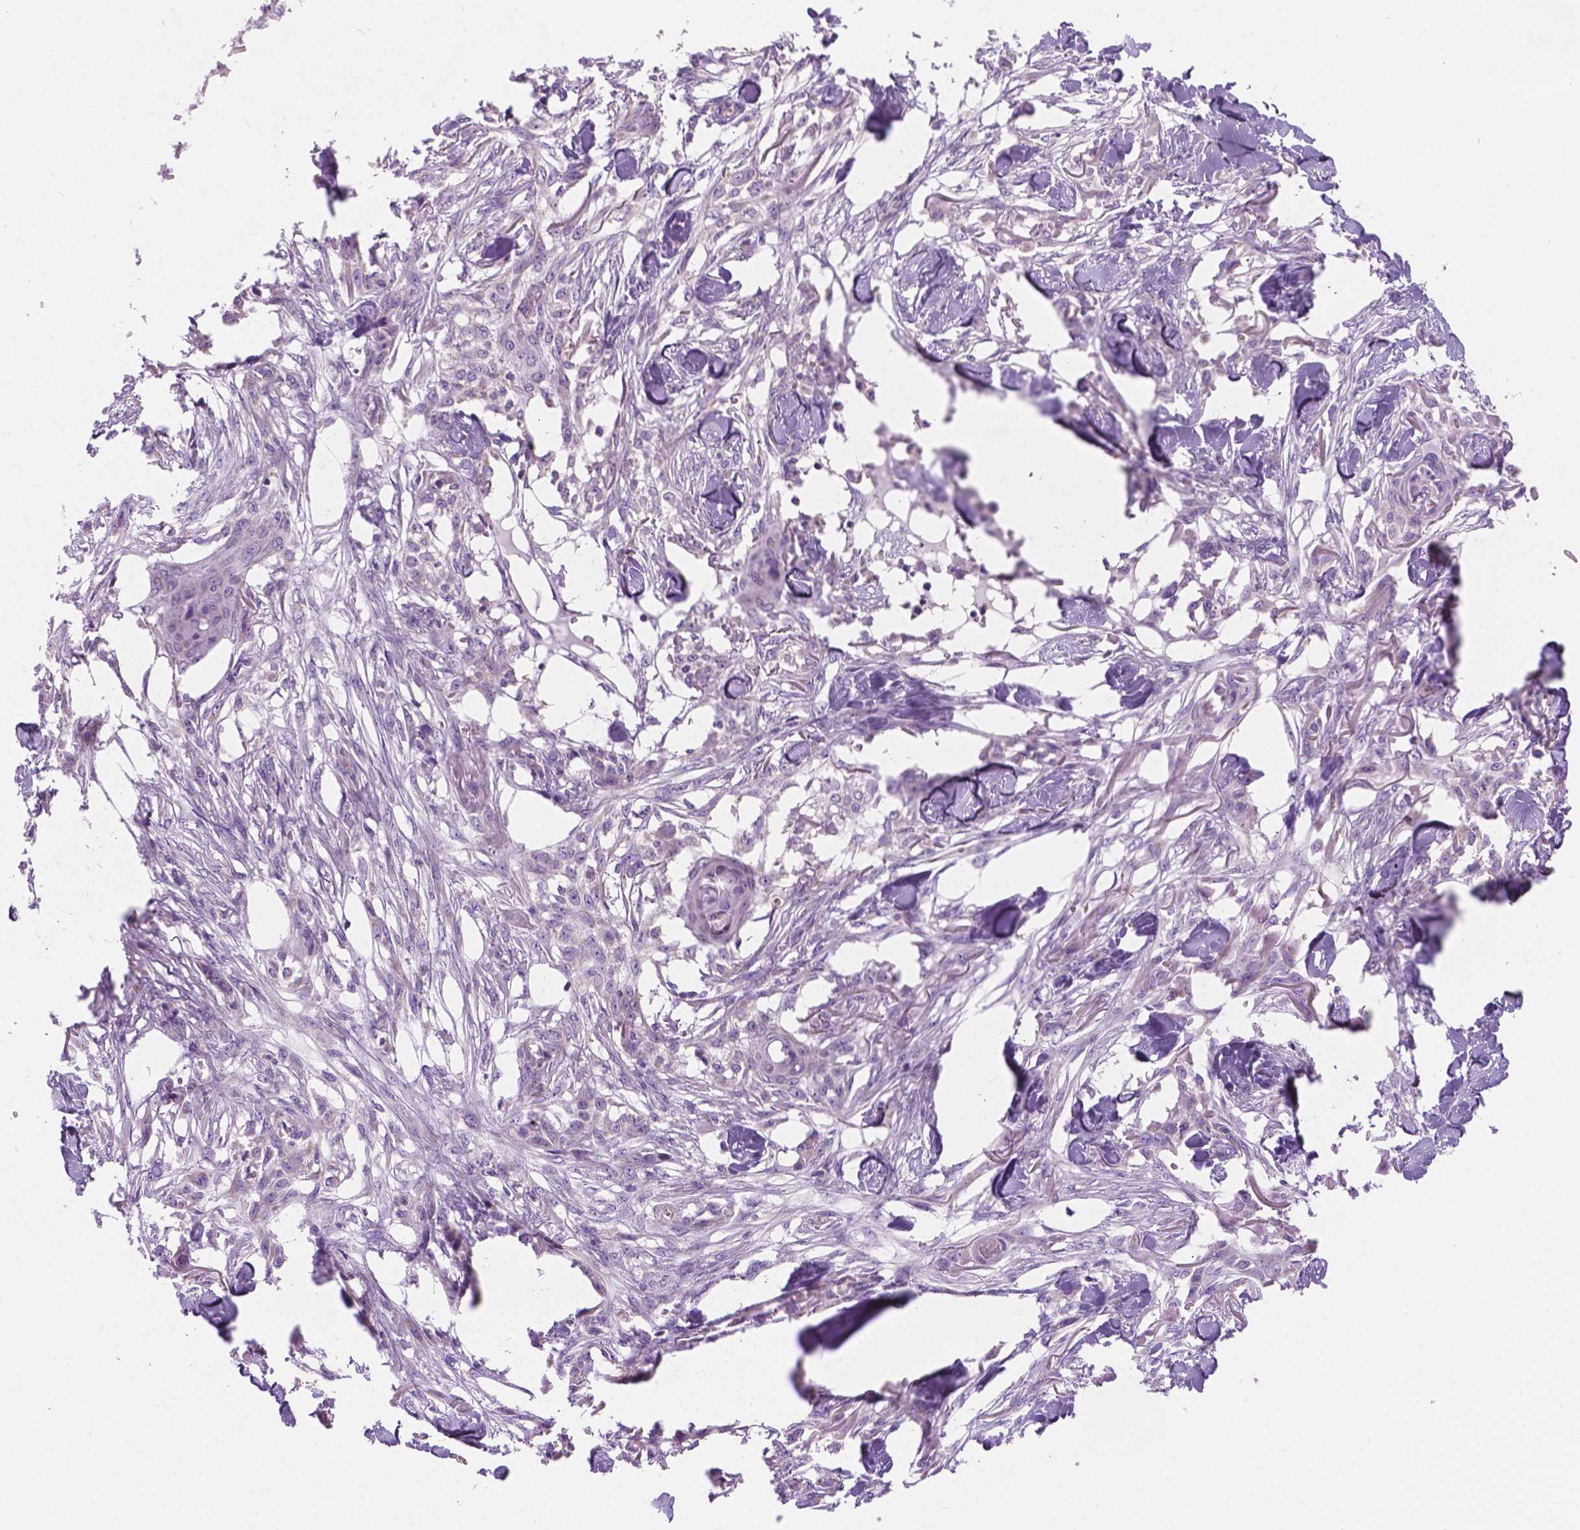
{"staining": {"intensity": "negative", "quantity": "none", "location": "none"}, "tissue": "skin cancer", "cell_type": "Tumor cells", "image_type": "cancer", "snomed": [{"axis": "morphology", "description": "Squamous cell carcinoma, NOS"}, {"axis": "topography", "description": "Skin"}], "caption": "The photomicrograph displays no staining of tumor cells in skin squamous cell carcinoma.", "gene": "CSPG5", "patient": {"sex": "female", "age": 59}}